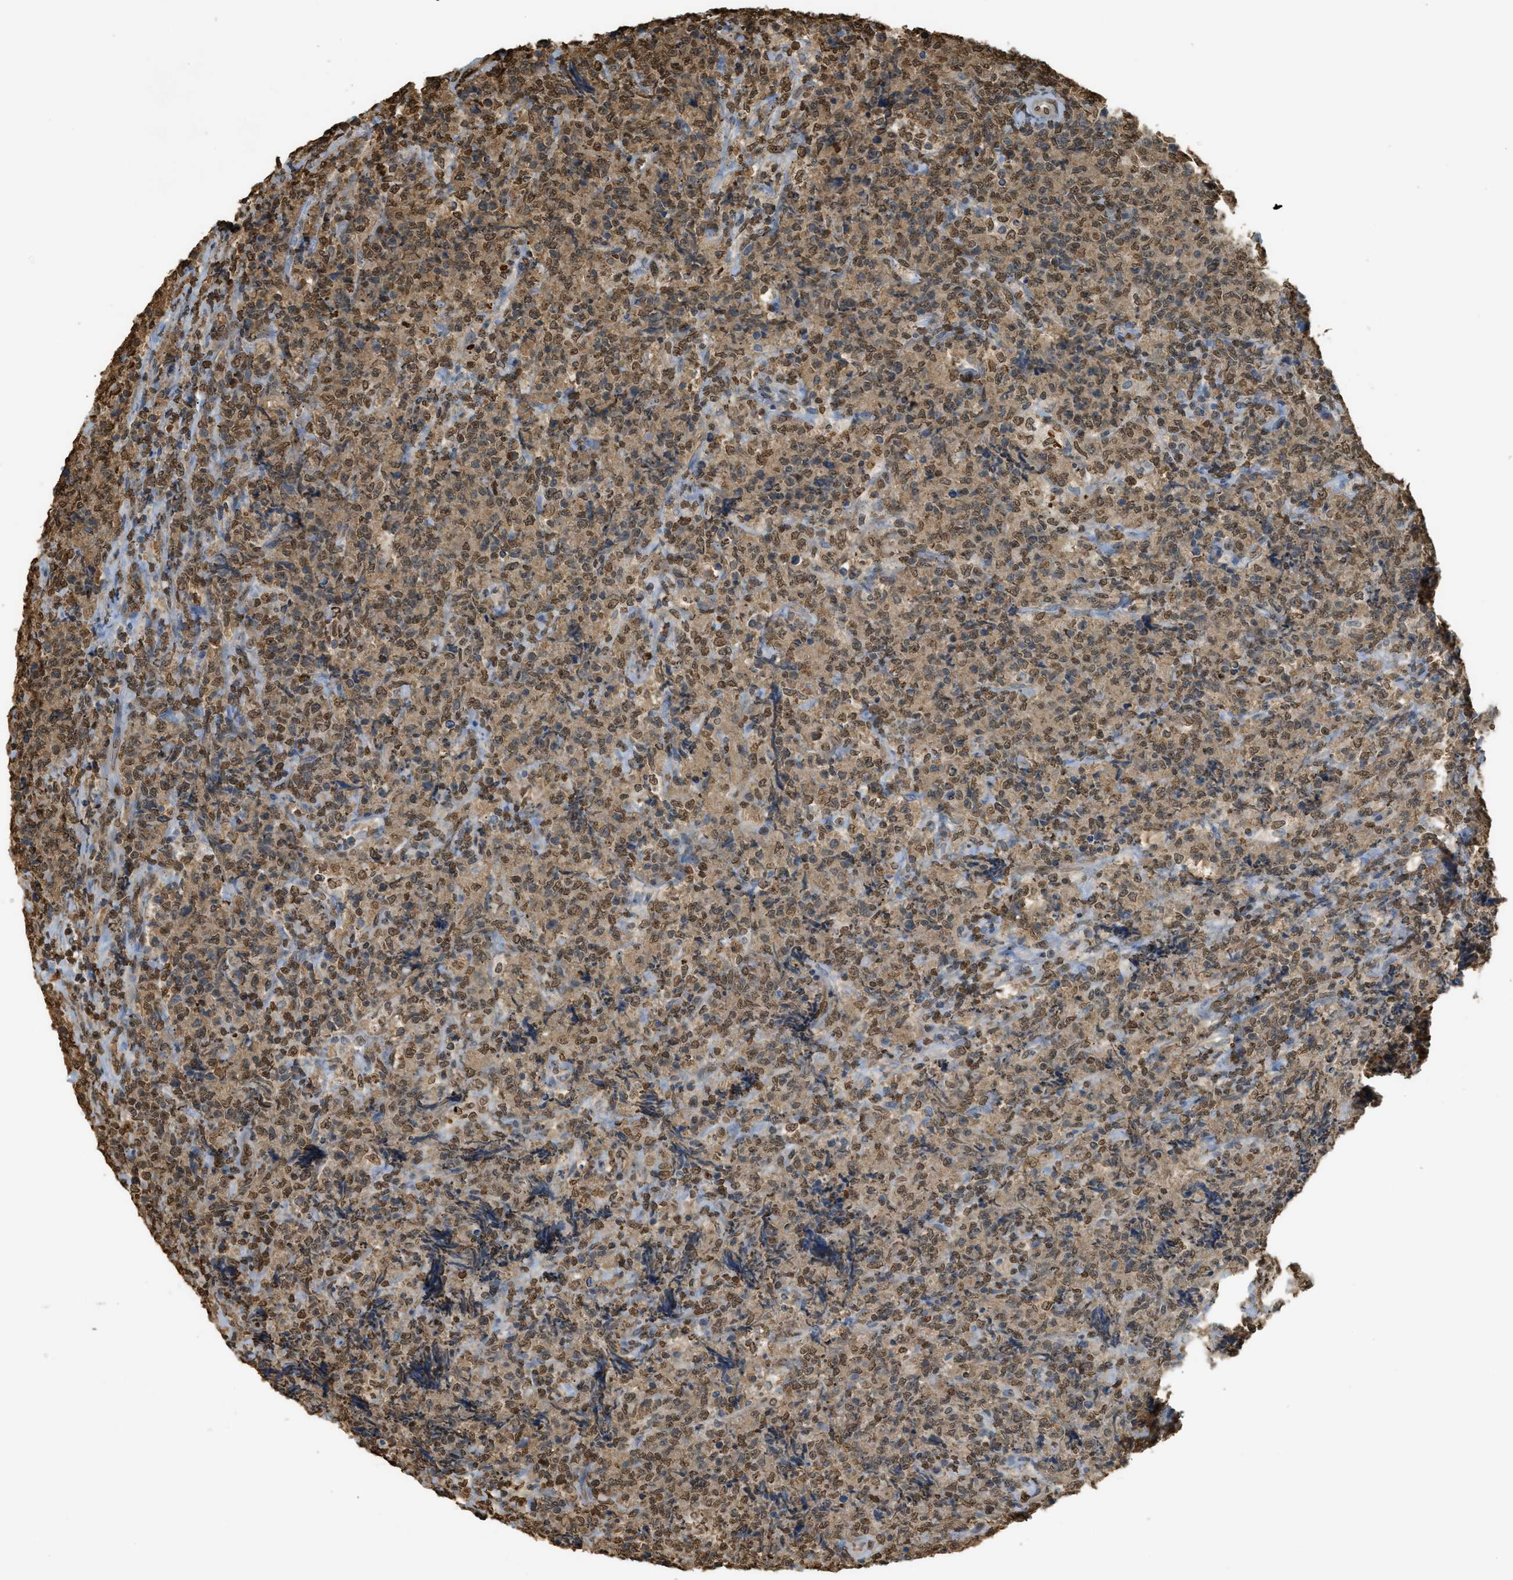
{"staining": {"intensity": "moderate", "quantity": ">75%", "location": "cytoplasmic/membranous,nuclear"}, "tissue": "lymphoma", "cell_type": "Tumor cells", "image_type": "cancer", "snomed": [{"axis": "morphology", "description": "Malignant lymphoma, non-Hodgkin's type, High grade"}, {"axis": "topography", "description": "Tonsil"}], "caption": "Tumor cells display medium levels of moderate cytoplasmic/membranous and nuclear positivity in about >75% of cells in human lymphoma.", "gene": "NR5A2", "patient": {"sex": "female", "age": 36}}